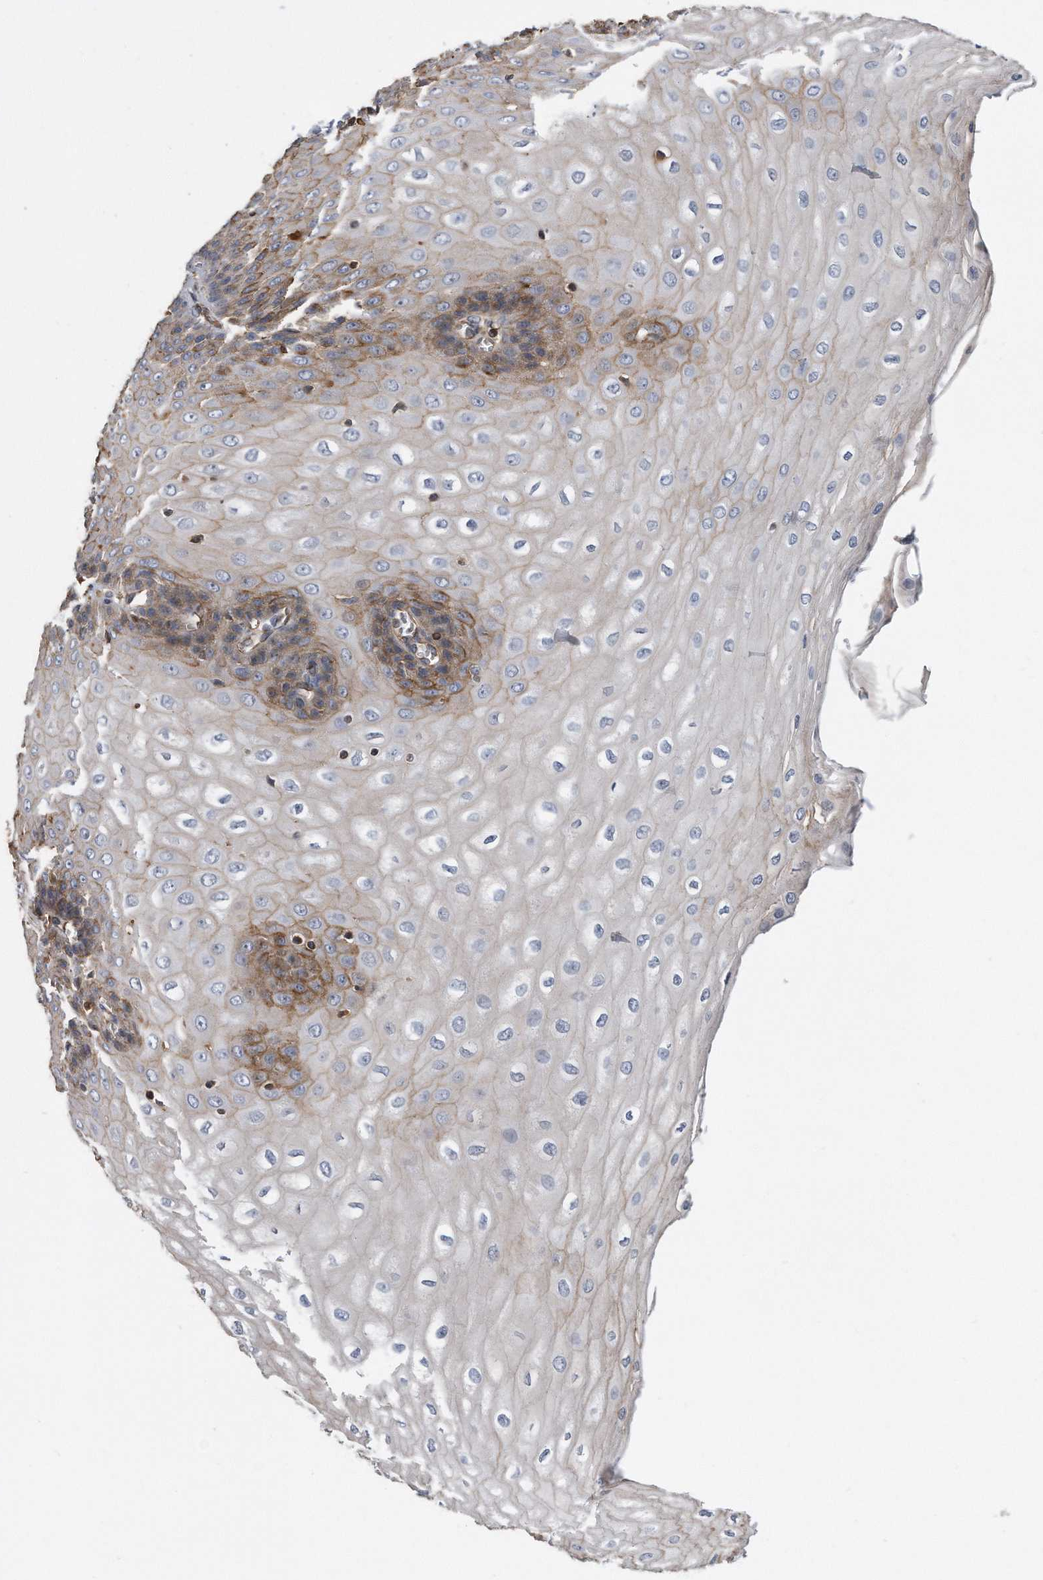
{"staining": {"intensity": "moderate", "quantity": "25%-75%", "location": "cytoplasmic/membranous"}, "tissue": "esophagus", "cell_type": "Squamous epithelial cells", "image_type": "normal", "snomed": [{"axis": "morphology", "description": "Normal tissue, NOS"}, {"axis": "topography", "description": "Esophagus"}], "caption": "The micrograph shows immunohistochemical staining of unremarkable esophagus. There is moderate cytoplasmic/membranous staining is appreciated in about 25%-75% of squamous epithelial cells. (IHC, brightfield microscopy, high magnification).", "gene": "GPC1", "patient": {"sex": "male", "age": 60}}